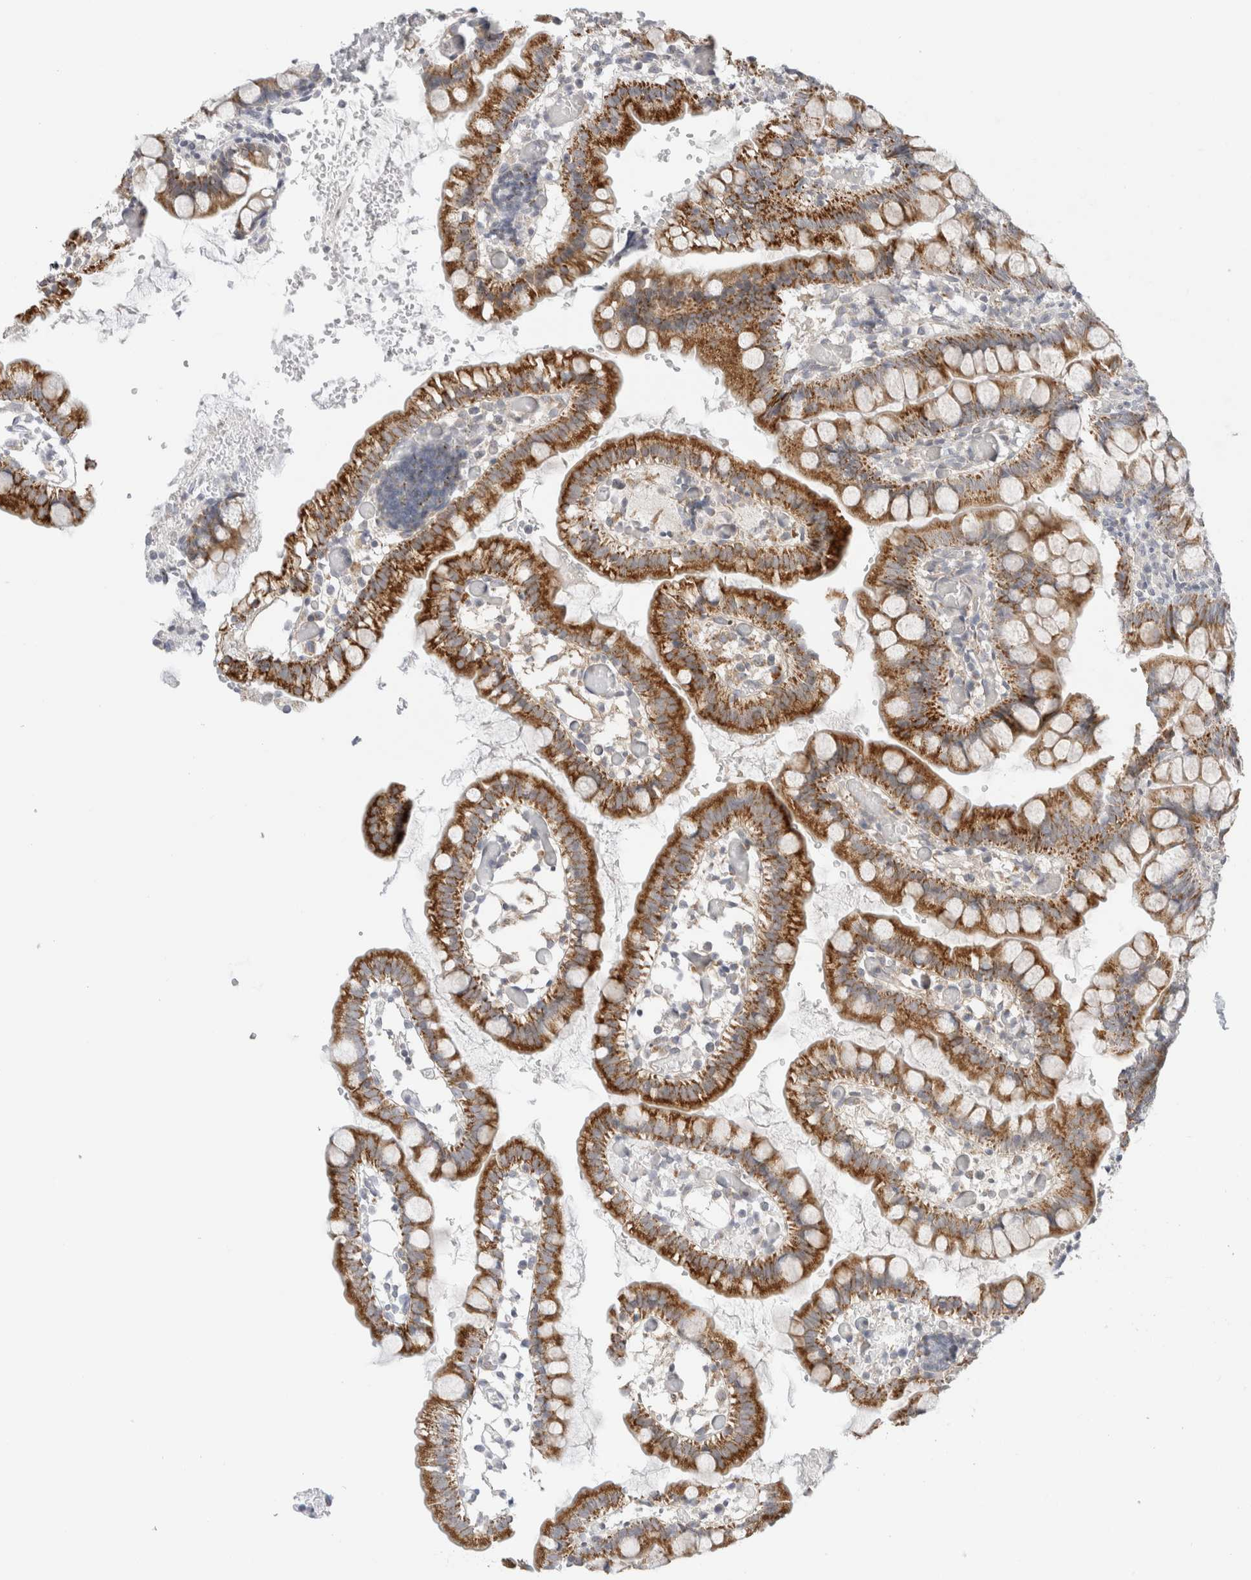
{"staining": {"intensity": "strong", "quantity": ">75%", "location": "cytoplasmic/membranous"}, "tissue": "small intestine", "cell_type": "Glandular cells", "image_type": "normal", "snomed": [{"axis": "morphology", "description": "Normal tissue, NOS"}, {"axis": "morphology", "description": "Developmental malformation"}, {"axis": "topography", "description": "Small intestine"}], "caption": "Immunohistochemistry (IHC) histopathology image of unremarkable human small intestine stained for a protein (brown), which displays high levels of strong cytoplasmic/membranous positivity in approximately >75% of glandular cells.", "gene": "FAHD1", "patient": {"sex": "male"}}